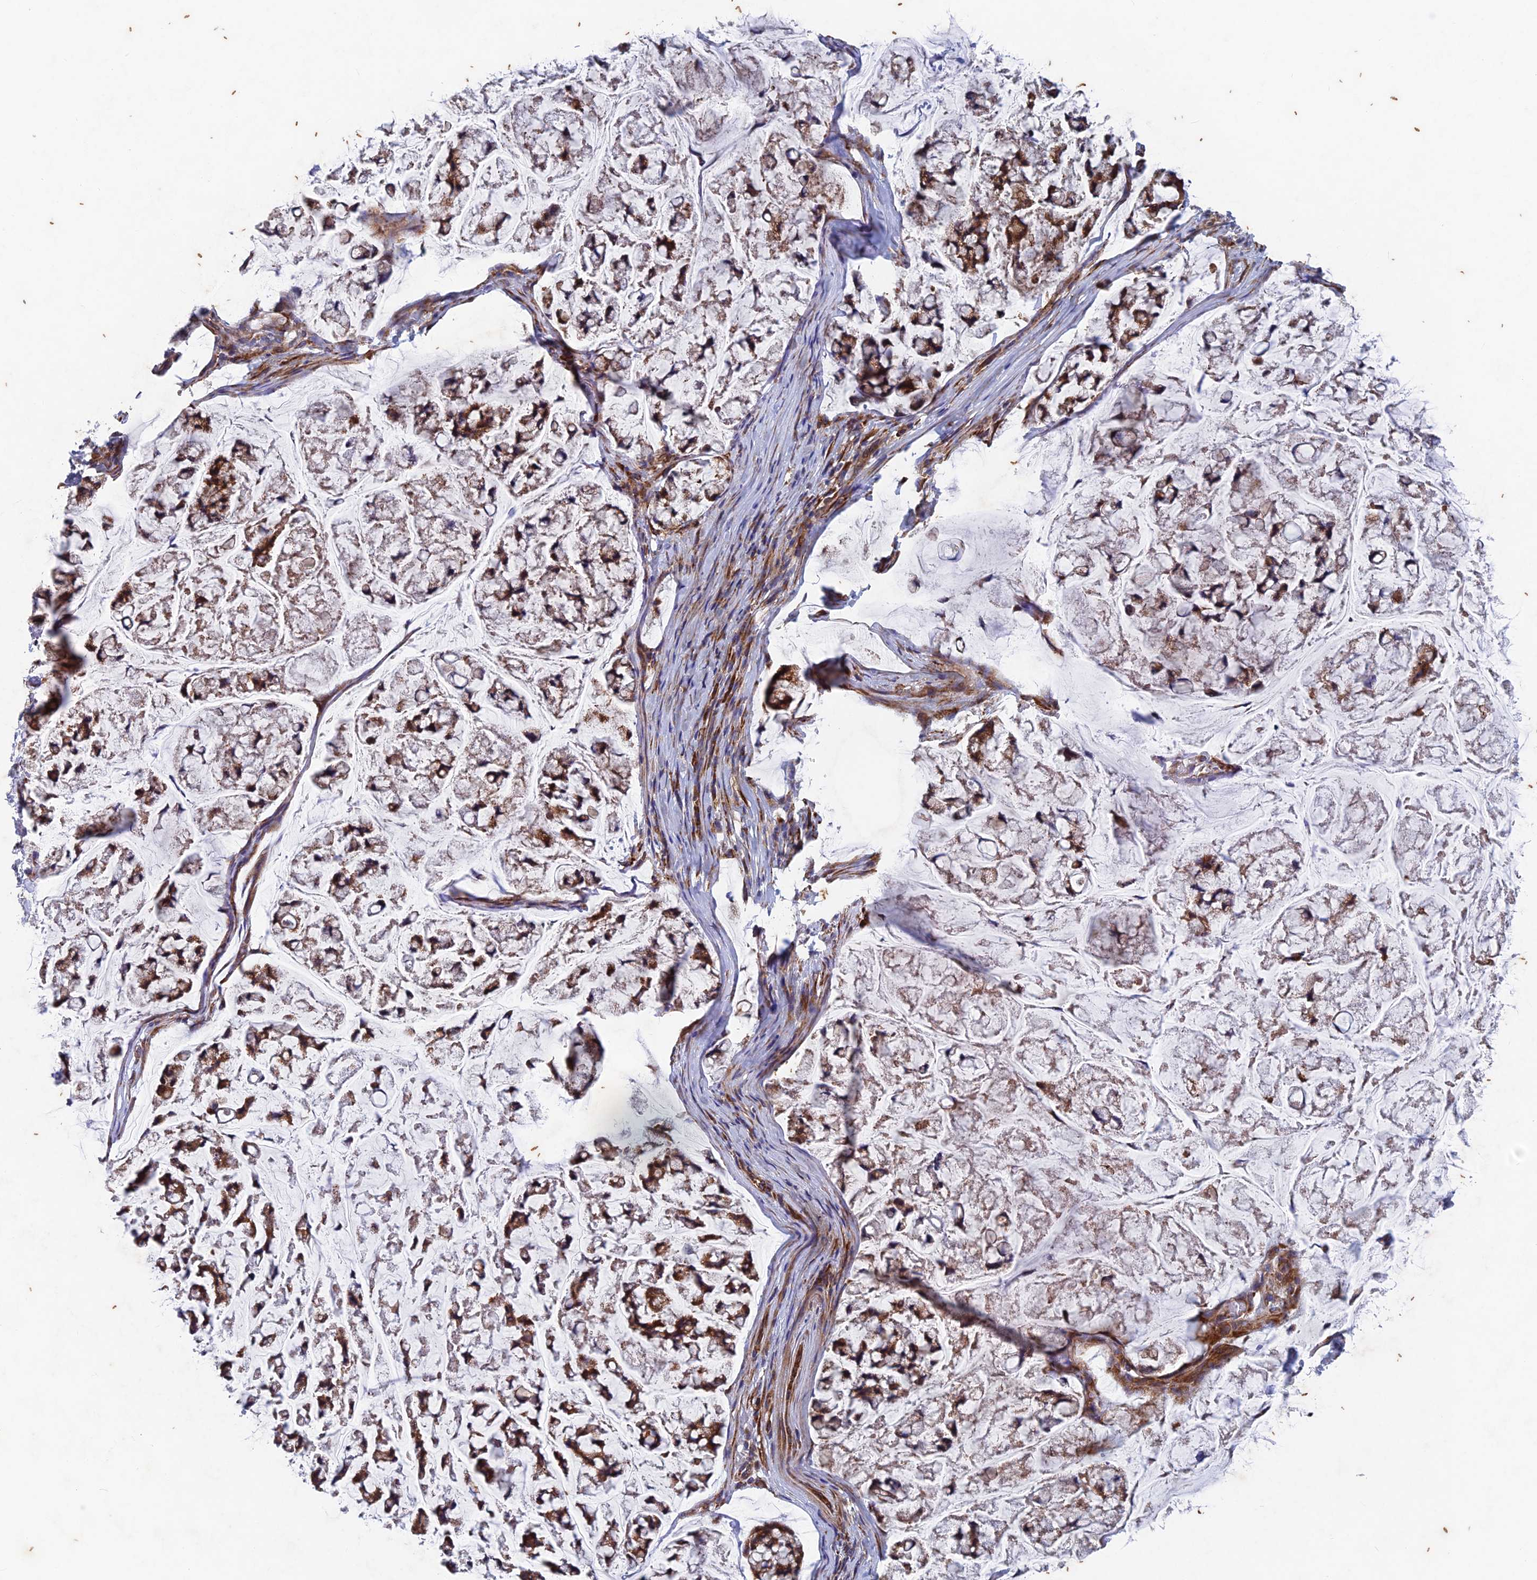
{"staining": {"intensity": "strong", "quantity": ">75%", "location": "cytoplasmic/membranous"}, "tissue": "stomach cancer", "cell_type": "Tumor cells", "image_type": "cancer", "snomed": [{"axis": "morphology", "description": "Adenocarcinoma, NOS"}, {"axis": "topography", "description": "Stomach, lower"}], "caption": "Human stomach cancer stained for a protein (brown) exhibits strong cytoplasmic/membranous positive expression in approximately >75% of tumor cells.", "gene": "AP4S1", "patient": {"sex": "male", "age": 67}}